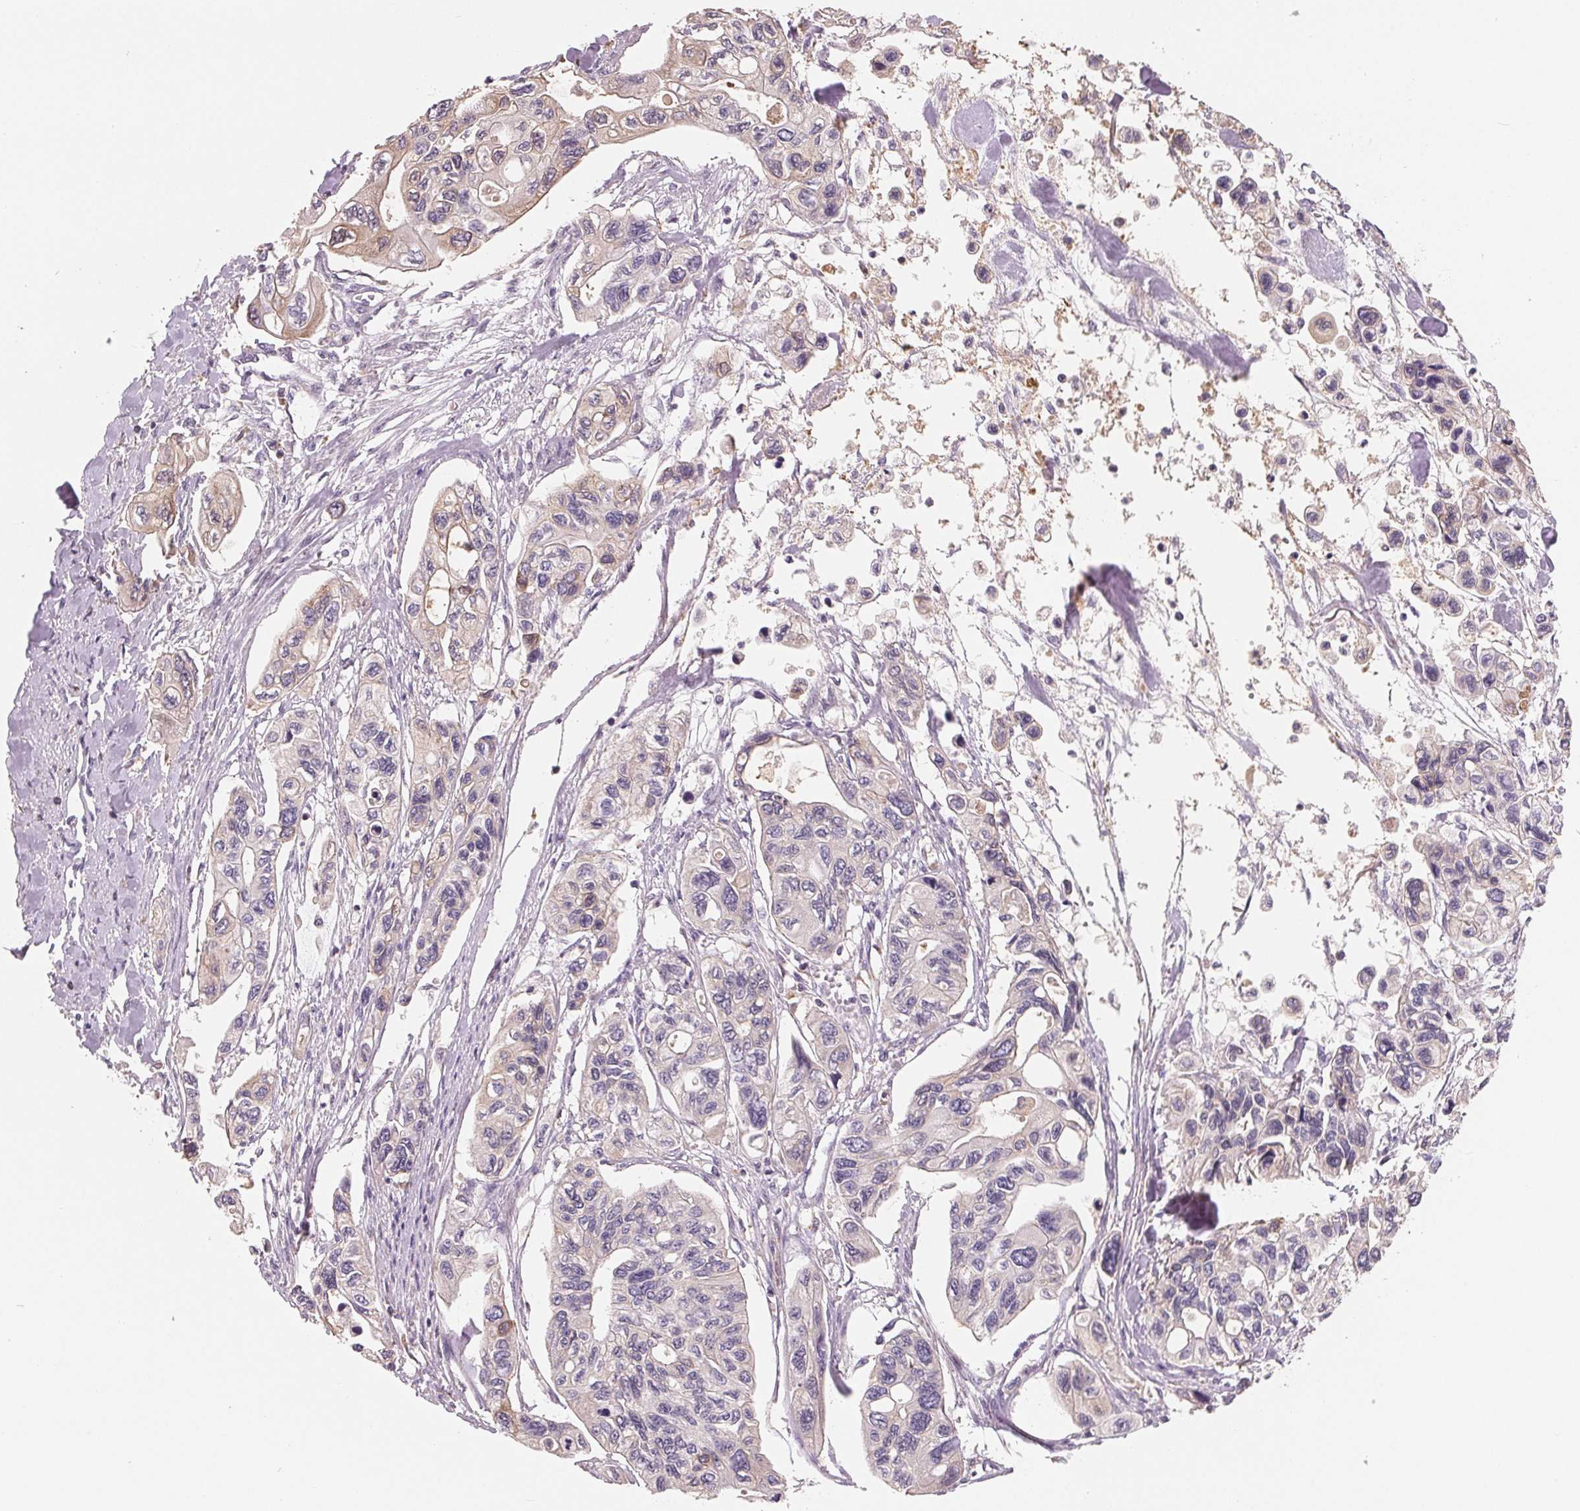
{"staining": {"intensity": "weak", "quantity": "<25%", "location": "cytoplasmic/membranous"}, "tissue": "pancreatic cancer", "cell_type": "Tumor cells", "image_type": "cancer", "snomed": [{"axis": "morphology", "description": "Adenocarcinoma, NOS"}, {"axis": "topography", "description": "Pancreas"}], "caption": "Immunohistochemical staining of adenocarcinoma (pancreatic) reveals no significant staining in tumor cells.", "gene": "VTCN1", "patient": {"sex": "female", "age": 76}}